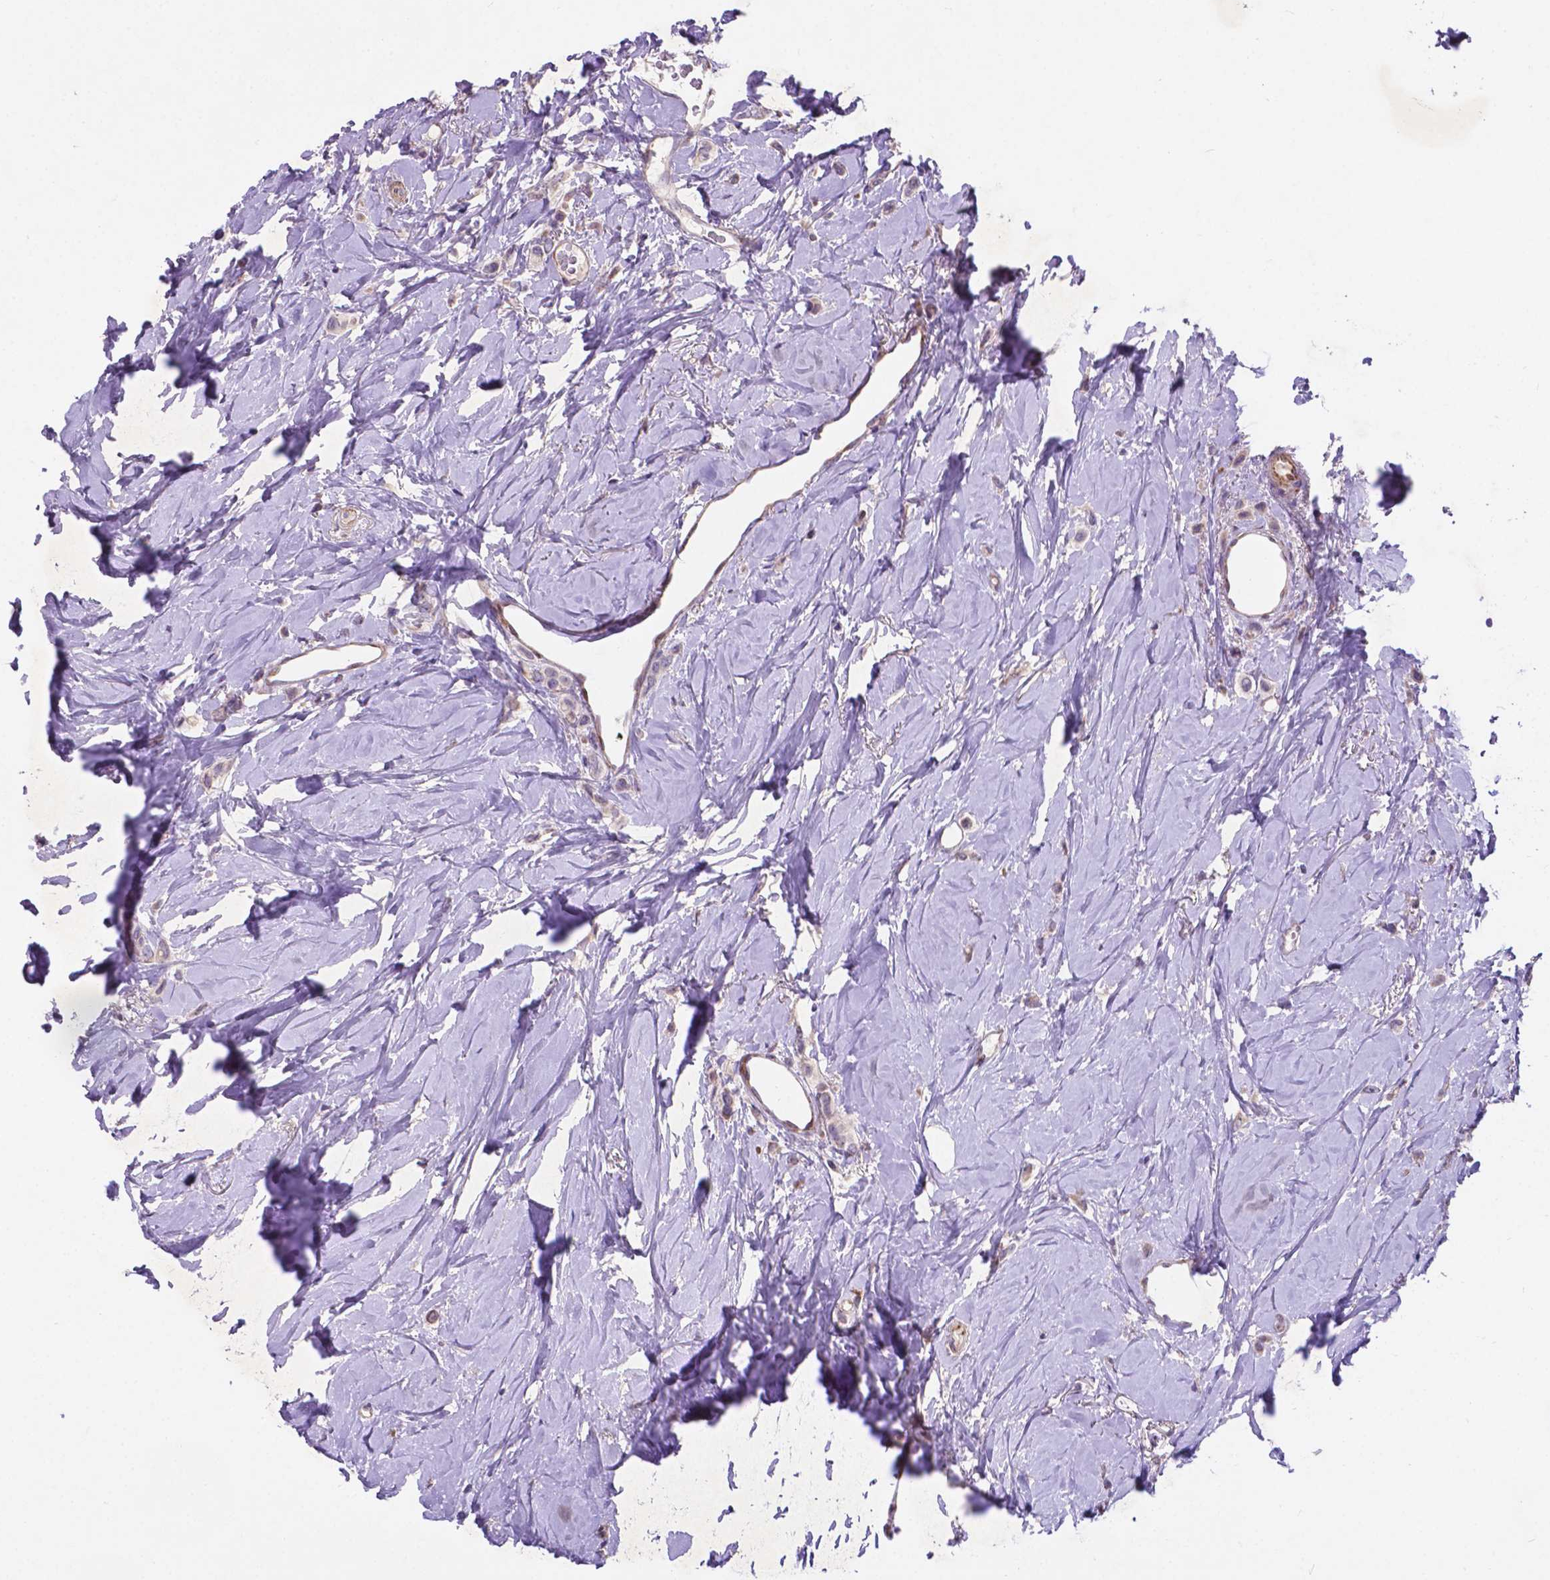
{"staining": {"intensity": "negative", "quantity": "none", "location": "none"}, "tissue": "breast cancer", "cell_type": "Tumor cells", "image_type": "cancer", "snomed": [{"axis": "morphology", "description": "Lobular carcinoma"}, {"axis": "topography", "description": "Breast"}], "caption": "Immunohistochemistry (IHC) histopathology image of neoplastic tissue: human lobular carcinoma (breast) stained with DAB (3,3'-diaminobenzidine) exhibits no significant protein staining in tumor cells.", "gene": "PFKFB4", "patient": {"sex": "female", "age": 66}}